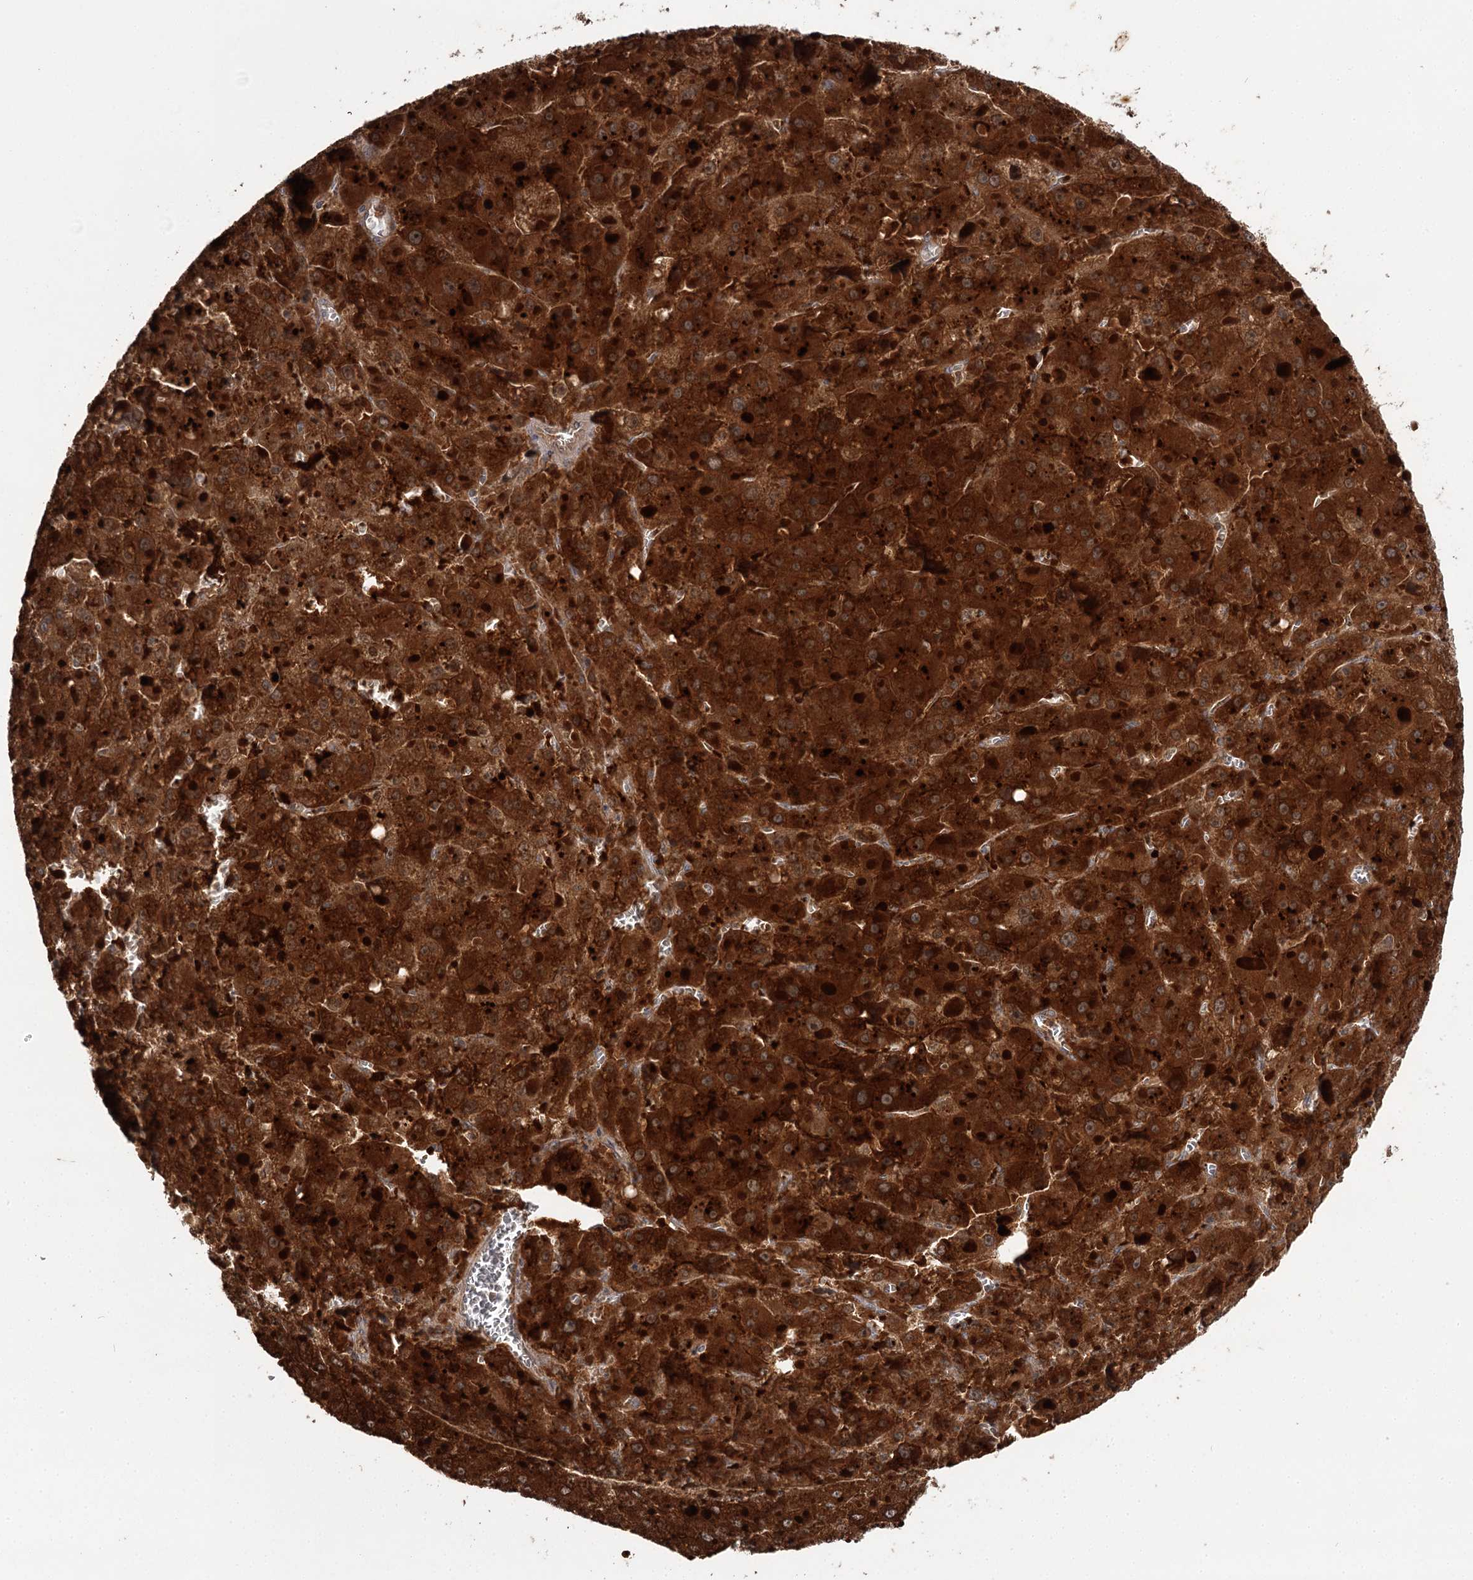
{"staining": {"intensity": "strong", "quantity": ">75%", "location": "cytoplasmic/membranous"}, "tissue": "liver cancer", "cell_type": "Tumor cells", "image_type": "cancer", "snomed": [{"axis": "morphology", "description": "Carcinoma, Hepatocellular, NOS"}, {"axis": "topography", "description": "Liver"}], "caption": "Human liver hepatocellular carcinoma stained for a protein (brown) reveals strong cytoplasmic/membranous positive expression in about >75% of tumor cells.", "gene": "TTC12", "patient": {"sex": "female", "age": 73}}